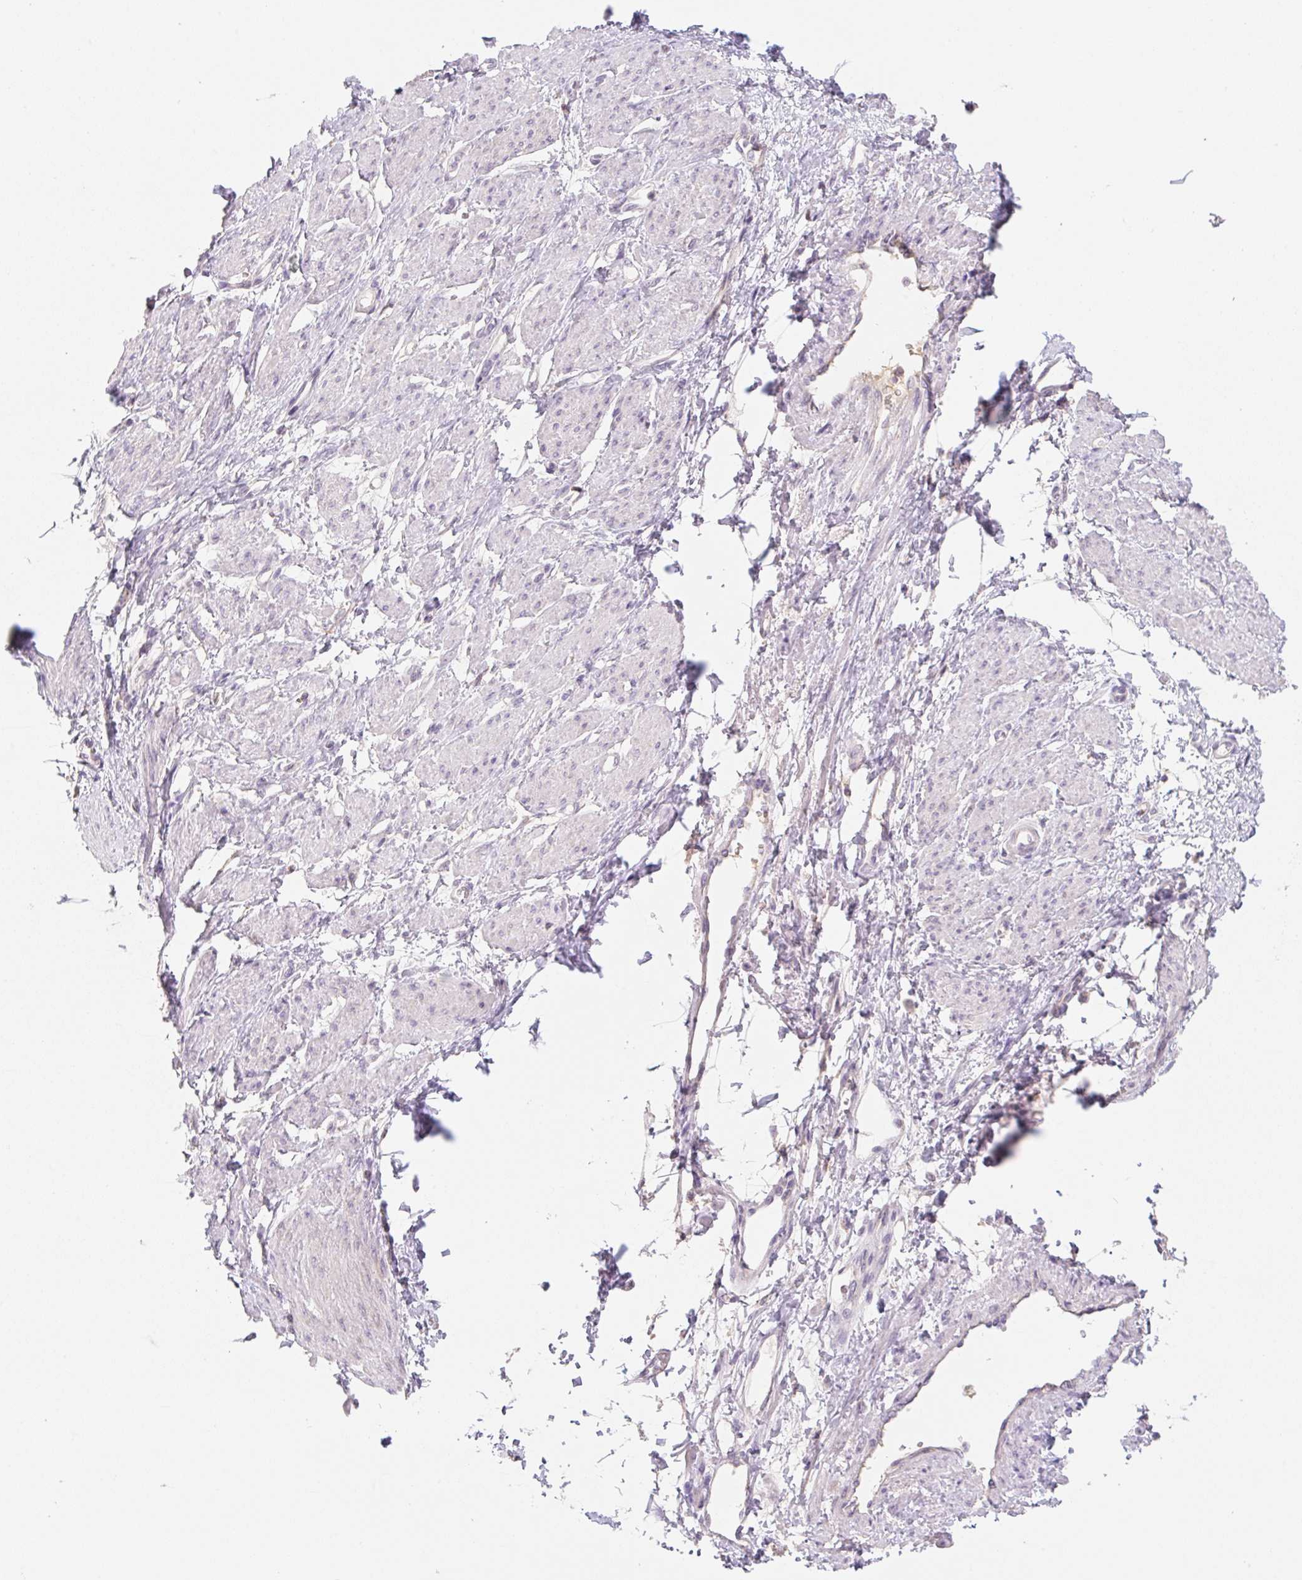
{"staining": {"intensity": "negative", "quantity": "none", "location": "none"}, "tissue": "smooth muscle", "cell_type": "Smooth muscle cells", "image_type": "normal", "snomed": [{"axis": "morphology", "description": "Normal tissue, NOS"}, {"axis": "topography", "description": "Smooth muscle"}, {"axis": "topography", "description": "Uterus"}], "caption": "Immunohistochemical staining of benign human smooth muscle demonstrates no significant positivity in smooth muscle cells. The staining is performed using DAB (3,3'-diaminobenzidine) brown chromogen with nuclei counter-stained in using hematoxylin.", "gene": "MIA2", "patient": {"sex": "female", "age": 39}}